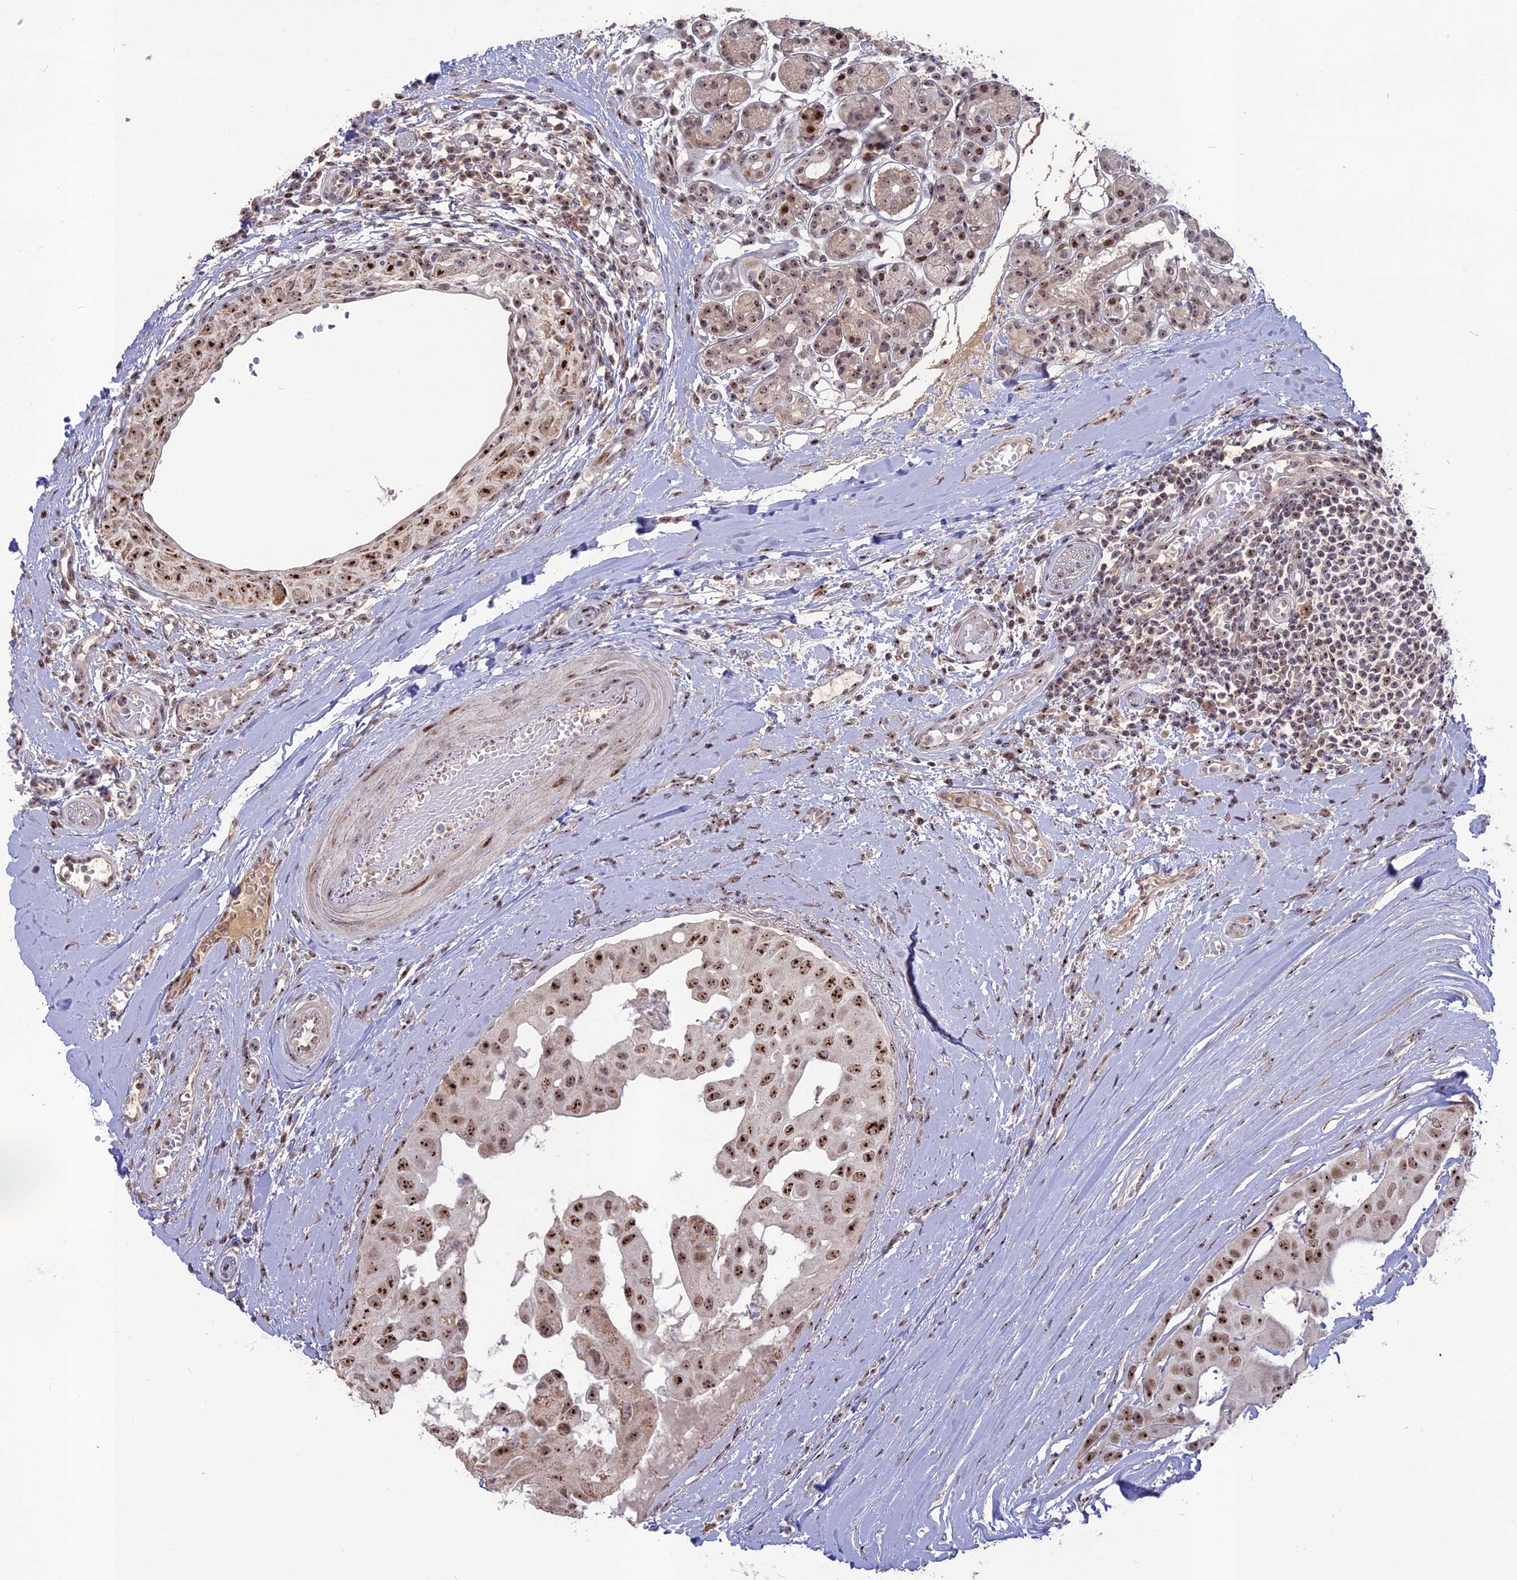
{"staining": {"intensity": "strong", "quantity": ">75%", "location": "nuclear"}, "tissue": "head and neck cancer", "cell_type": "Tumor cells", "image_type": "cancer", "snomed": [{"axis": "morphology", "description": "Adenocarcinoma, NOS"}, {"axis": "morphology", "description": "Adenocarcinoma, metastatic, NOS"}, {"axis": "topography", "description": "Head-Neck"}], "caption": "This image demonstrates immunohistochemistry staining of human head and neck cancer, with high strong nuclear expression in approximately >75% of tumor cells.", "gene": "FAM131A", "patient": {"sex": "male", "age": 75}}